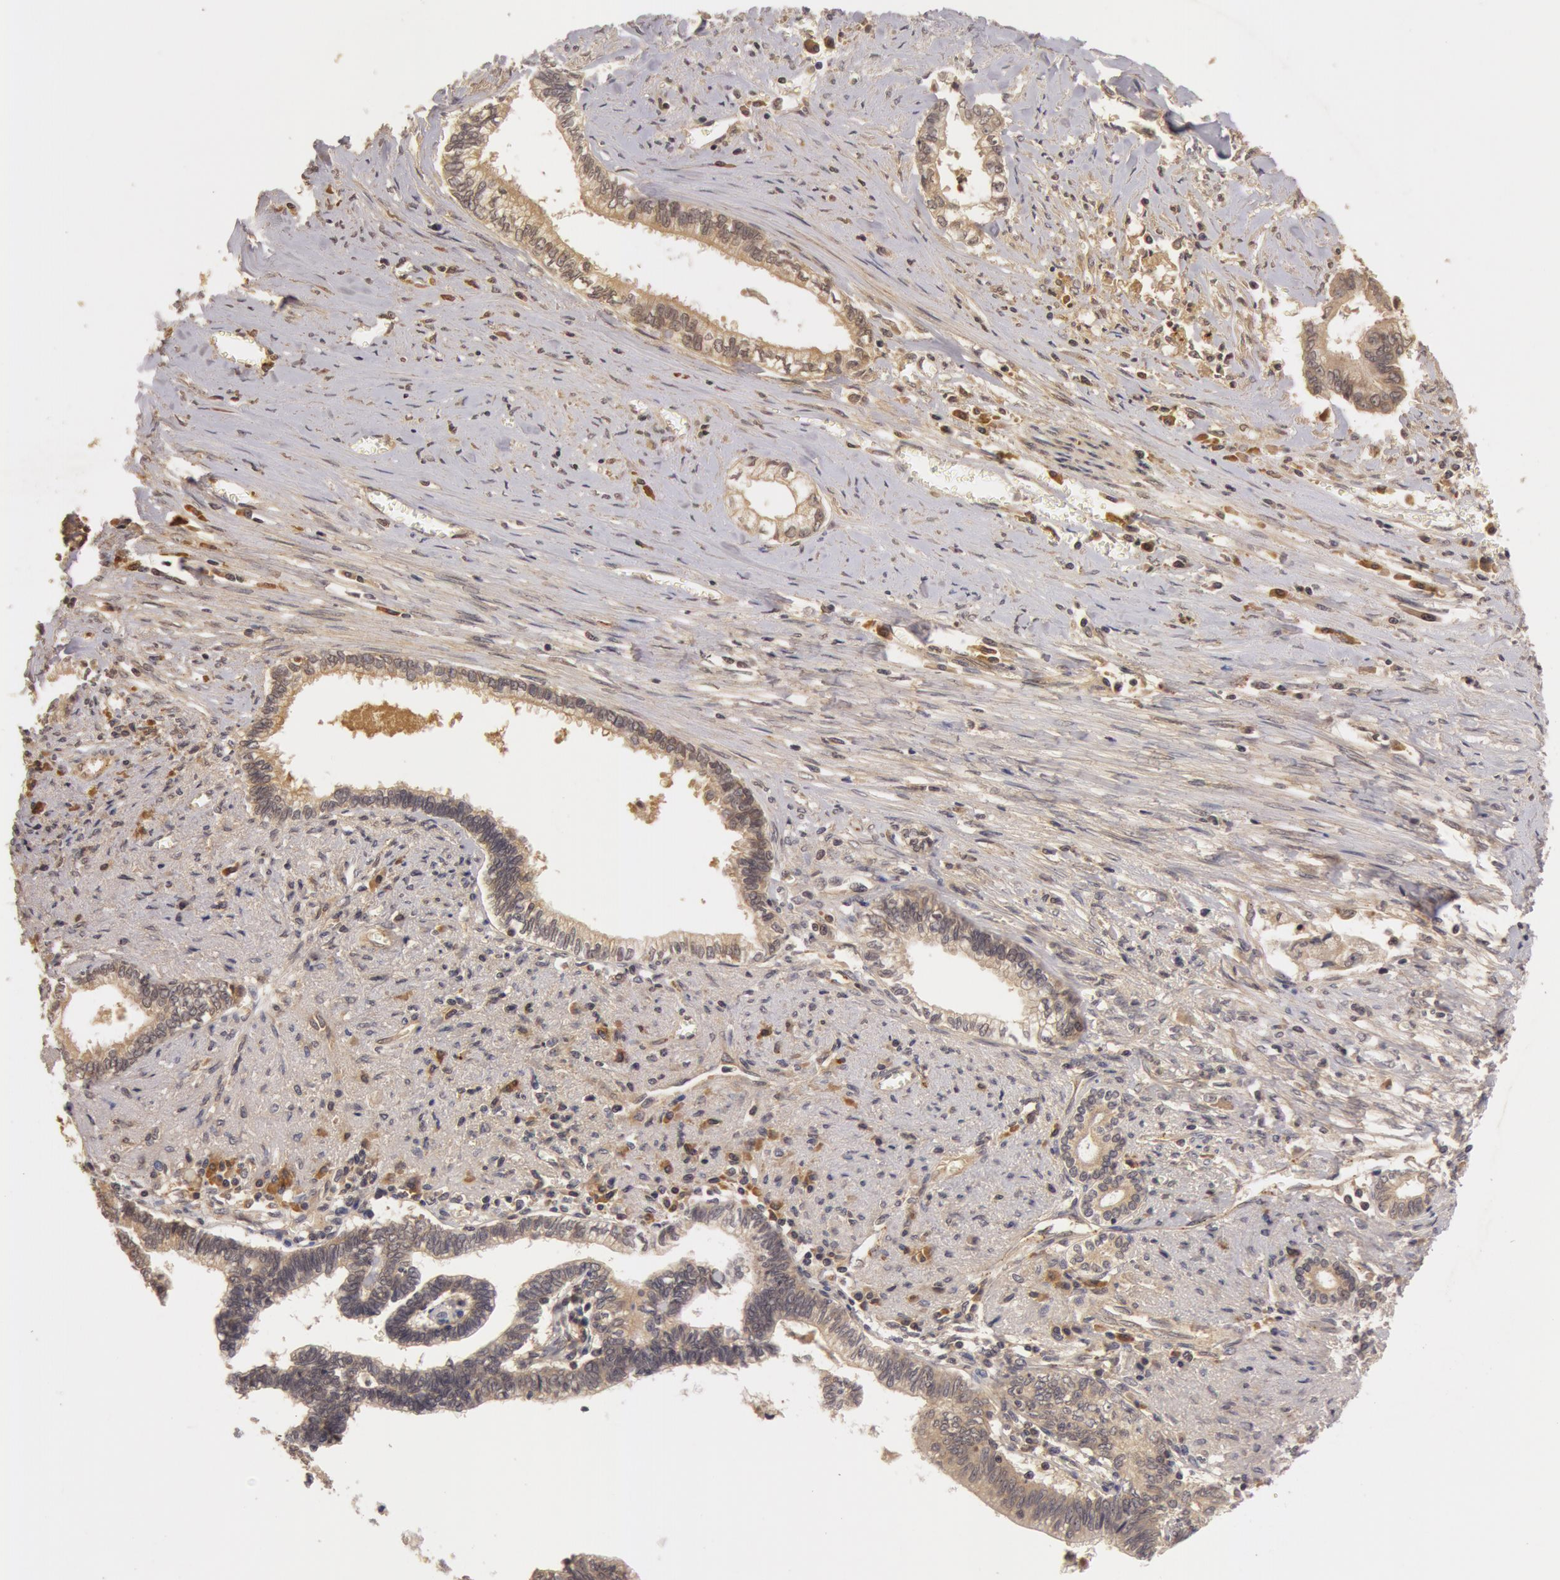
{"staining": {"intensity": "moderate", "quantity": ">75%", "location": "cytoplasmic/membranous"}, "tissue": "liver cancer", "cell_type": "Tumor cells", "image_type": "cancer", "snomed": [{"axis": "morphology", "description": "Cholangiocarcinoma"}, {"axis": "topography", "description": "Liver"}], "caption": "Protein analysis of liver cancer (cholangiocarcinoma) tissue demonstrates moderate cytoplasmic/membranous positivity in approximately >75% of tumor cells.", "gene": "BCHE", "patient": {"sex": "male", "age": 57}}